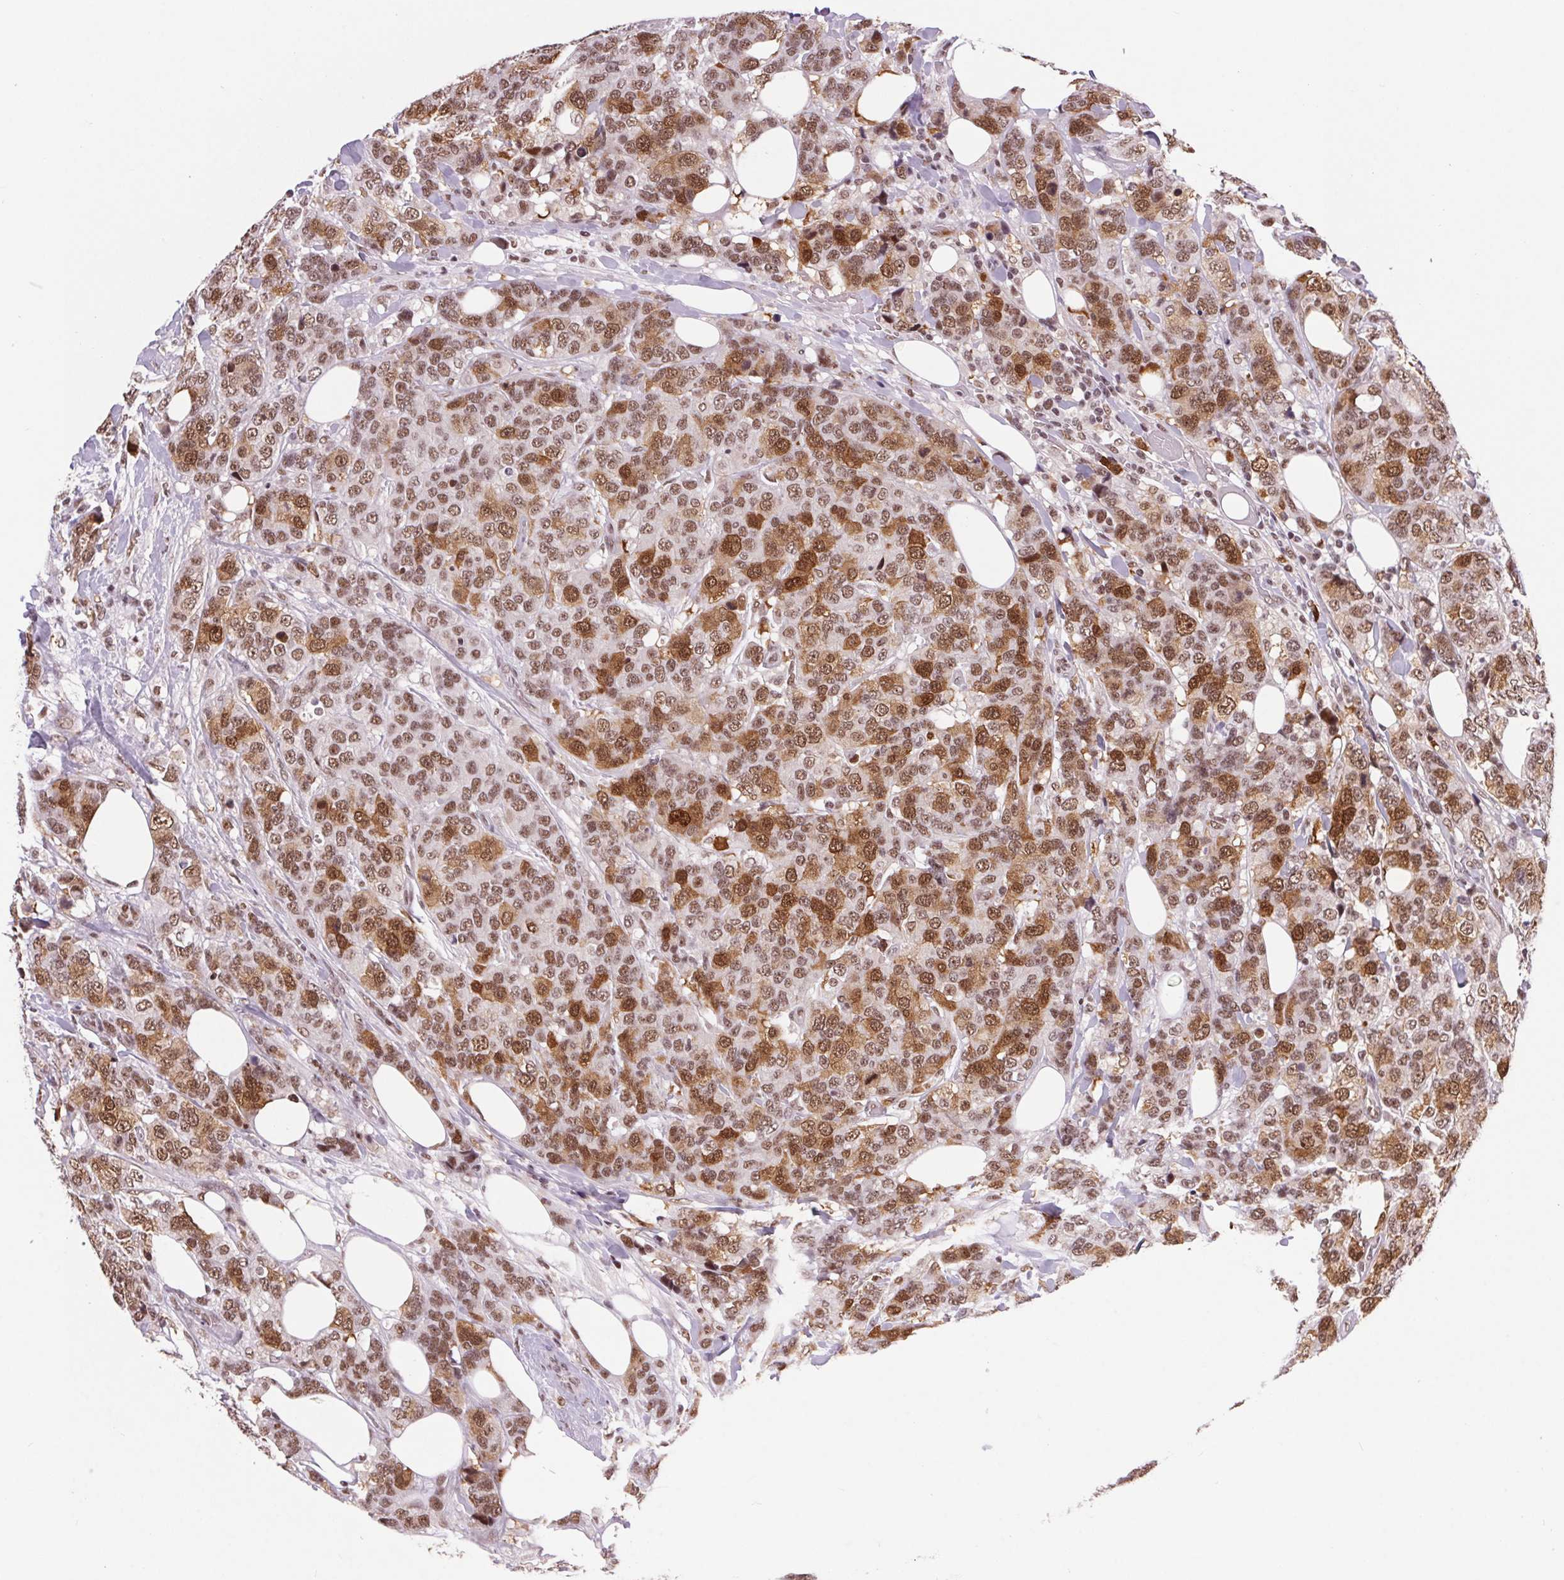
{"staining": {"intensity": "moderate", "quantity": ">75%", "location": "cytoplasmic/membranous,nuclear"}, "tissue": "breast cancer", "cell_type": "Tumor cells", "image_type": "cancer", "snomed": [{"axis": "morphology", "description": "Lobular carcinoma"}, {"axis": "topography", "description": "Breast"}], "caption": "Brown immunohistochemical staining in human lobular carcinoma (breast) displays moderate cytoplasmic/membranous and nuclear expression in approximately >75% of tumor cells.", "gene": "CD2BP2", "patient": {"sex": "female", "age": 59}}